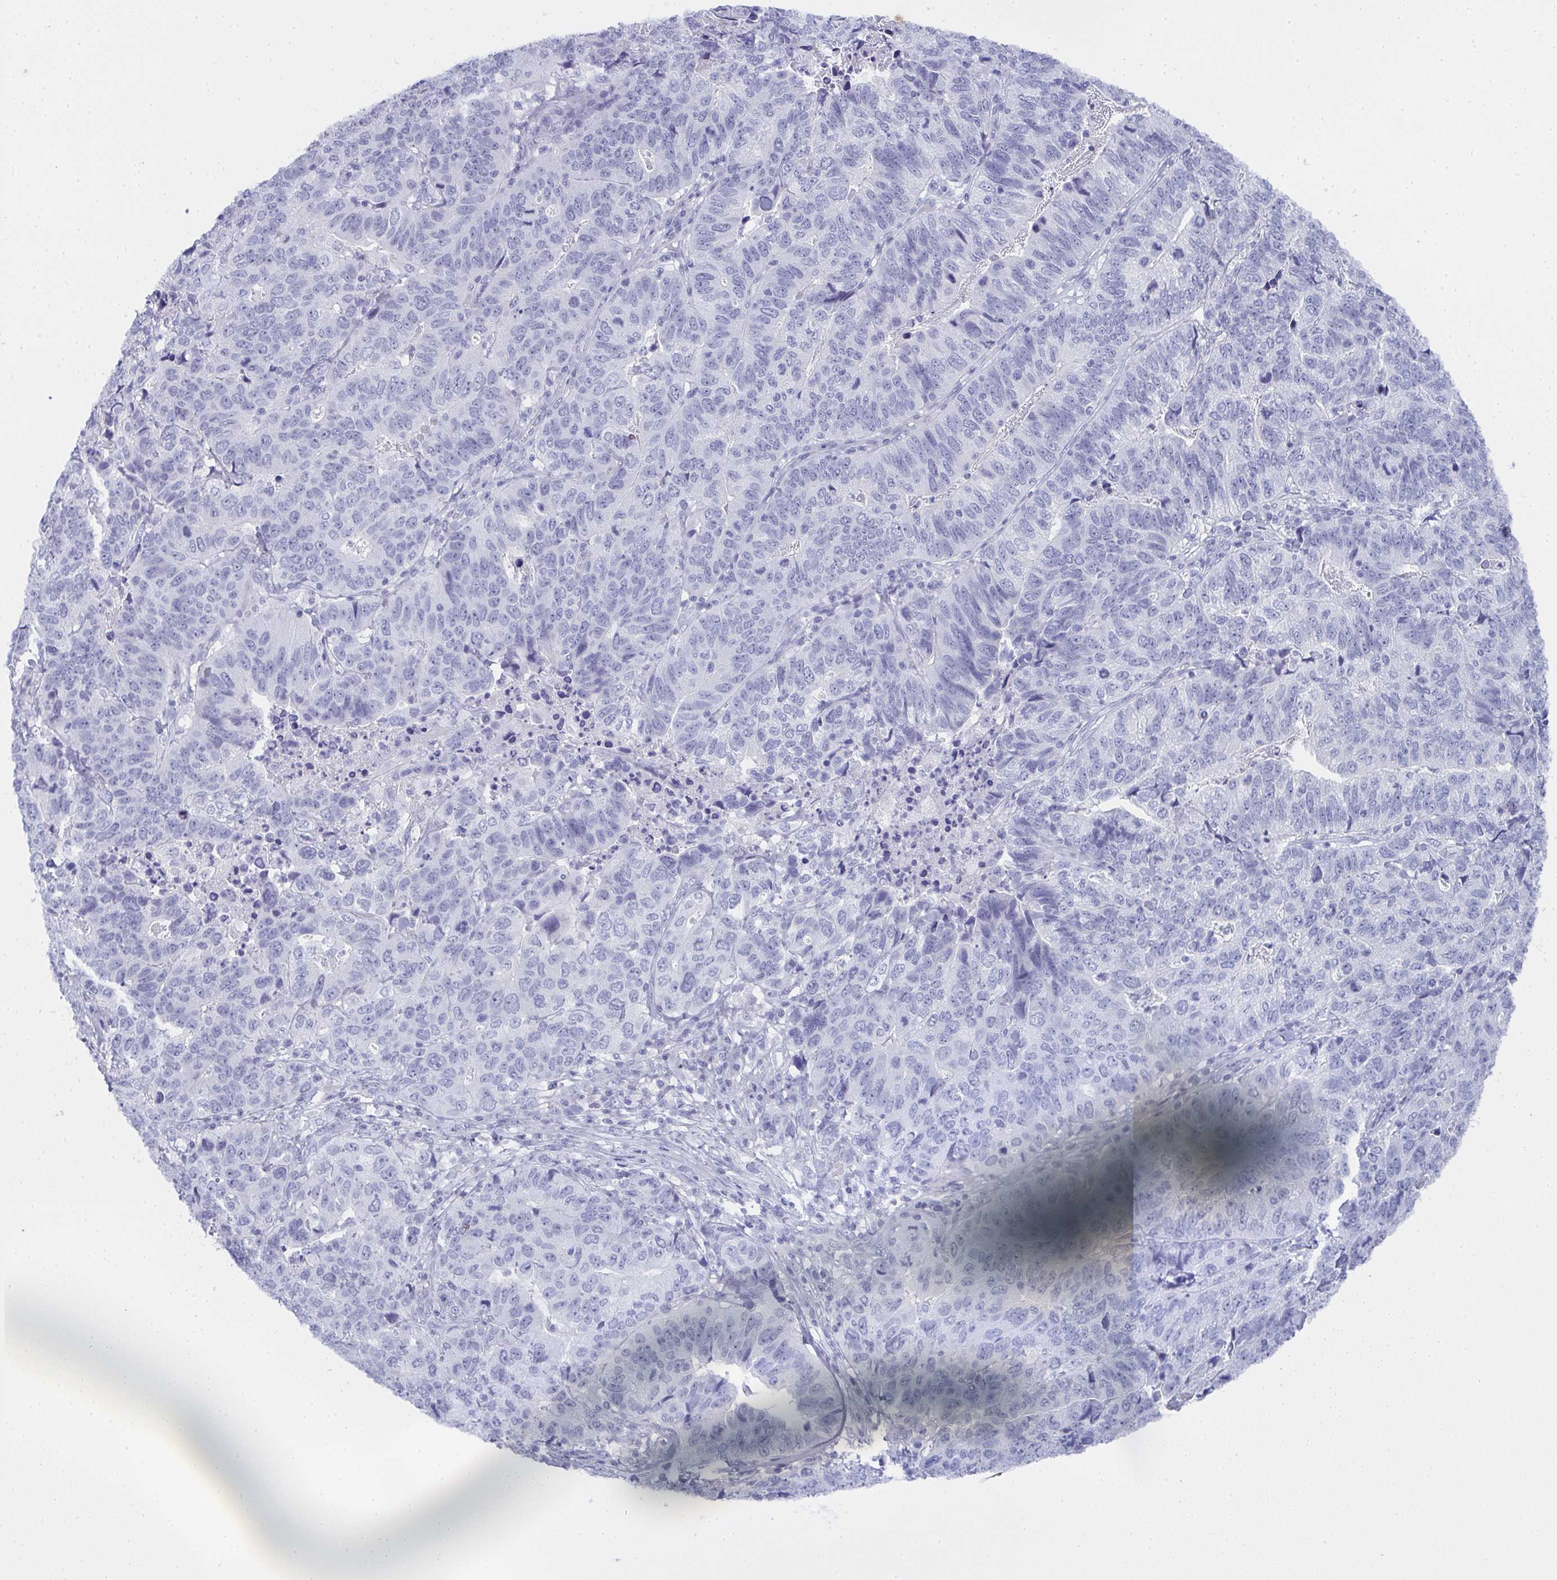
{"staining": {"intensity": "negative", "quantity": "none", "location": "none"}, "tissue": "stomach cancer", "cell_type": "Tumor cells", "image_type": "cancer", "snomed": [{"axis": "morphology", "description": "Adenocarcinoma, NOS"}, {"axis": "topography", "description": "Stomach, upper"}], "caption": "Tumor cells are negative for brown protein staining in stomach cancer.", "gene": "SLC36A2", "patient": {"sex": "female", "age": 67}}